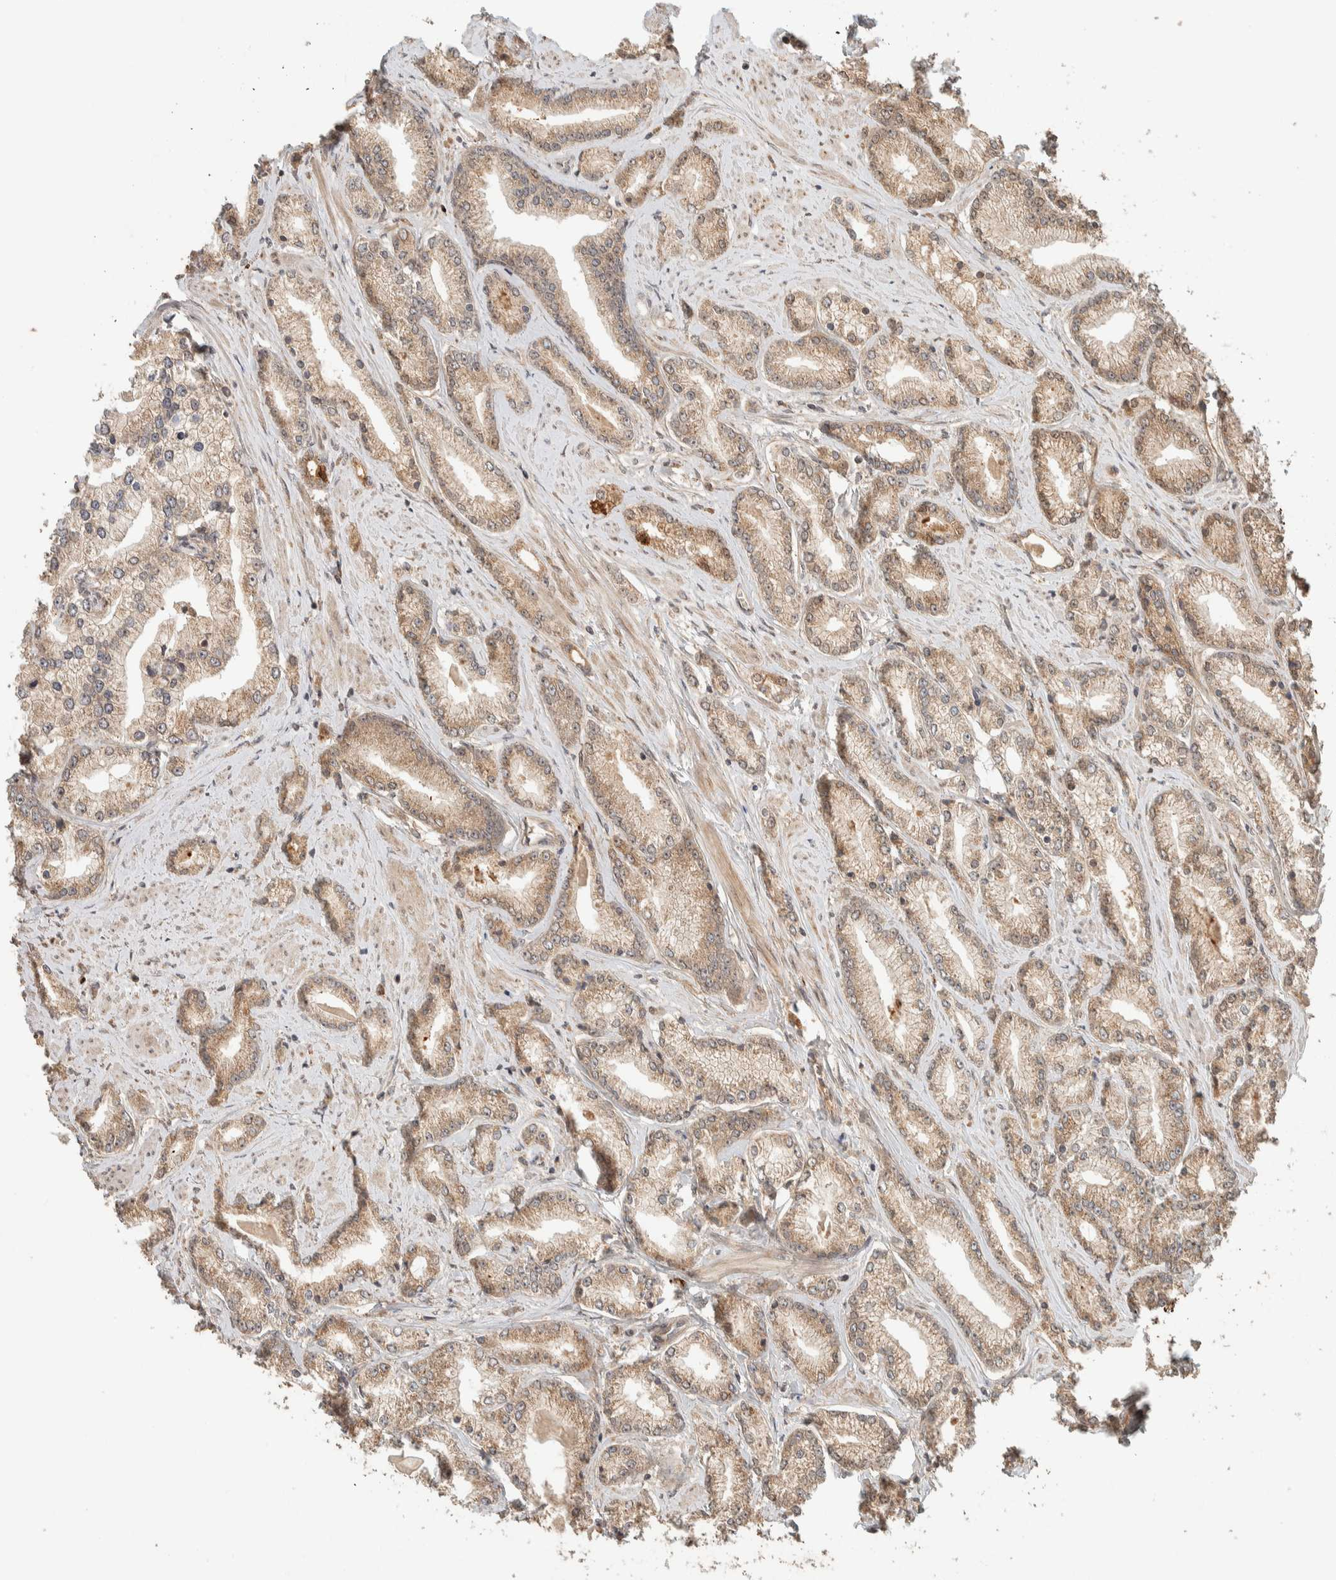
{"staining": {"intensity": "moderate", "quantity": ">75%", "location": "cytoplasmic/membranous"}, "tissue": "prostate cancer", "cell_type": "Tumor cells", "image_type": "cancer", "snomed": [{"axis": "morphology", "description": "Adenocarcinoma, Low grade"}, {"axis": "topography", "description": "Prostate"}], "caption": "Moderate cytoplasmic/membranous protein staining is appreciated in approximately >75% of tumor cells in low-grade adenocarcinoma (prostate).", "gene": "ZBTB2", "patient": {"sex": "male", "age": 62}}